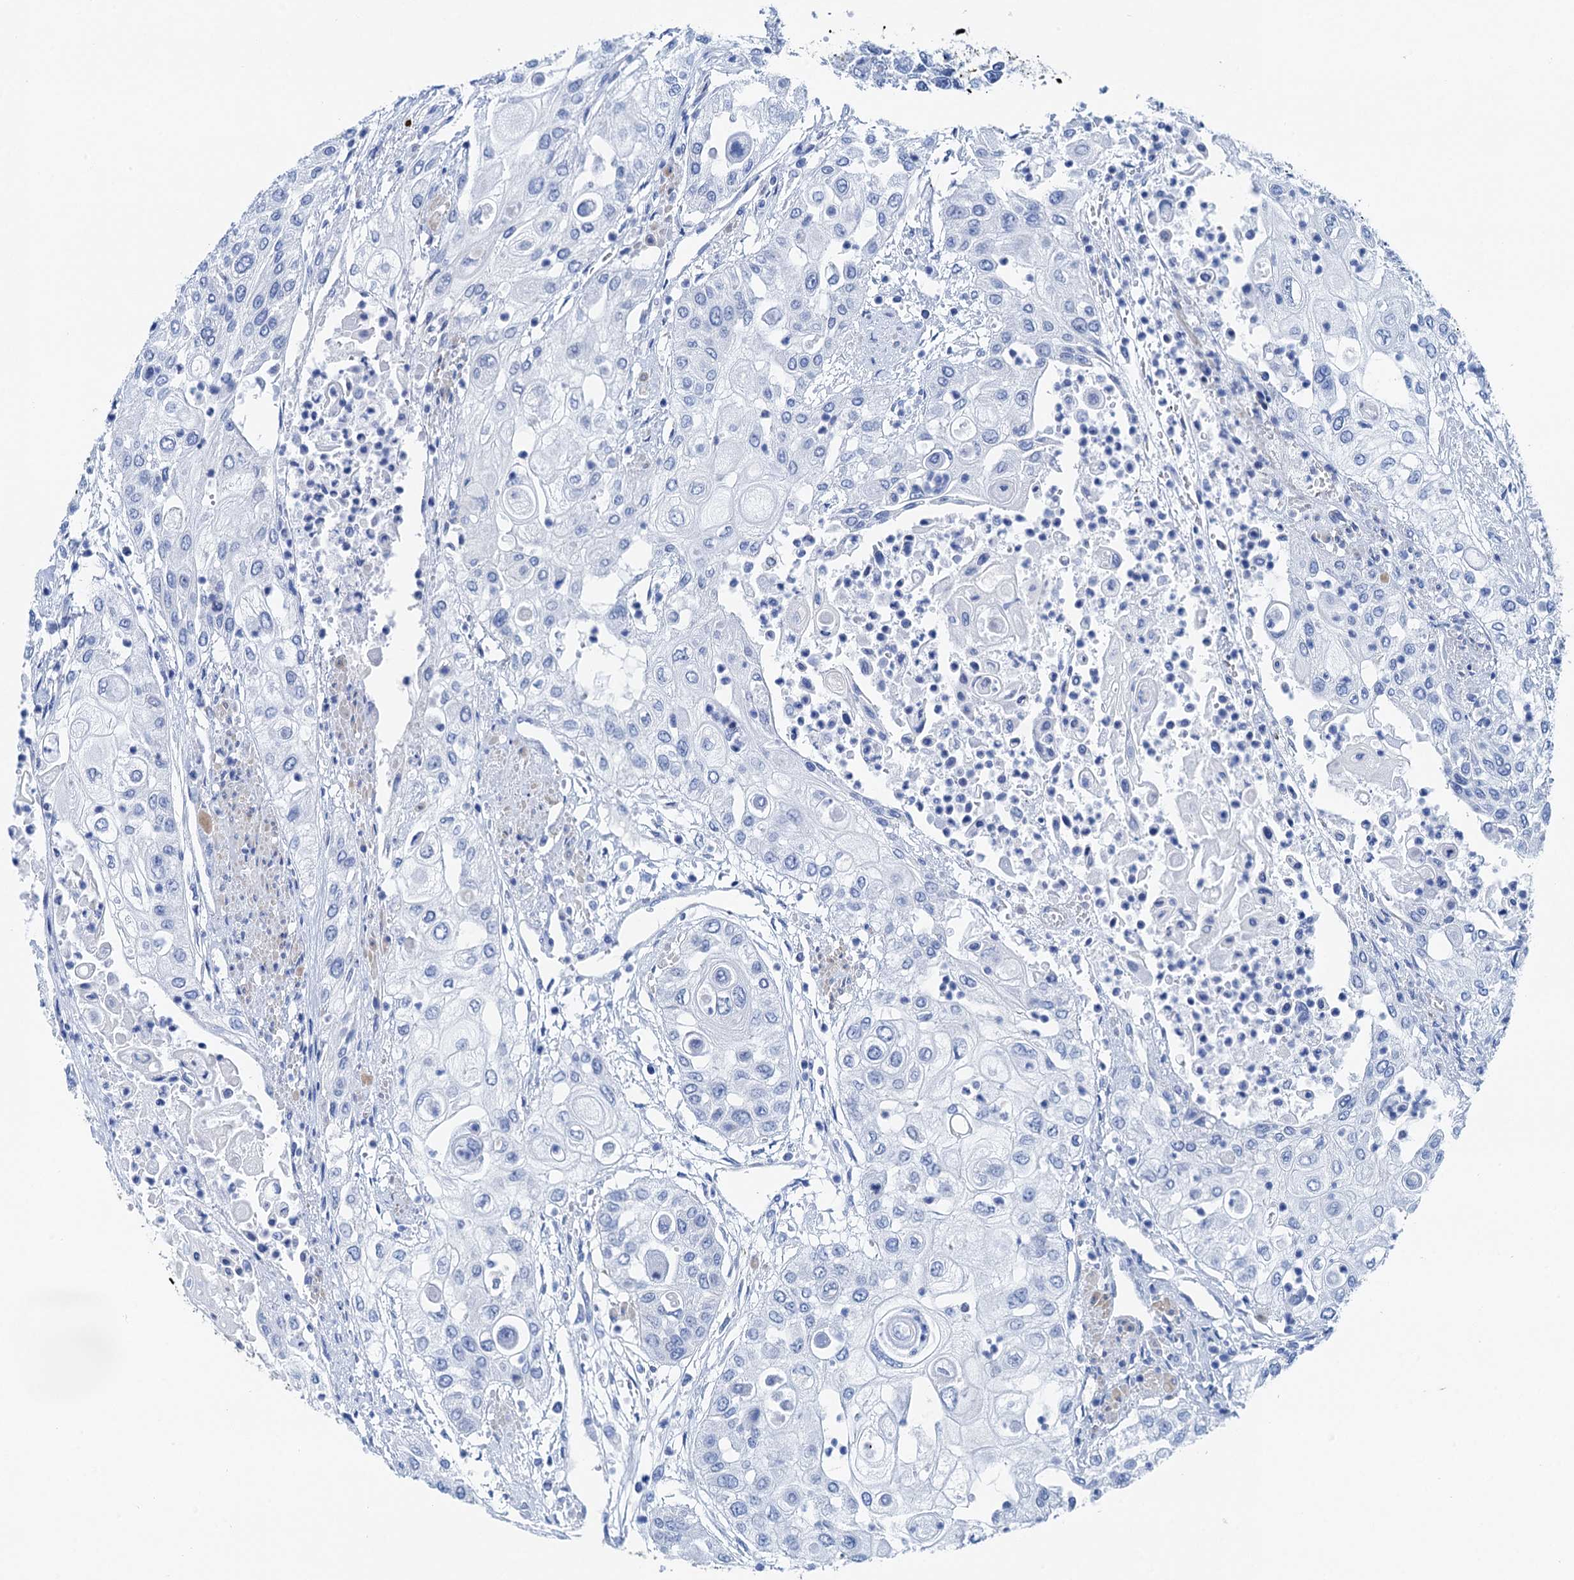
{"staining": {"intensity": "negative", "quantity": "none", "location": "none"}, "tissue": "urothelial cancer", "cell_type": "Tumor cells", "image_type": "cancer", "snomed": [{"axis": "morphology", "description": "Urothelial carcinoma, High grade"}, {"axis": "topography", "description": "Urinary bladder"}], "caption": "Micrograph shows no protein expression in tumor cells of urothelial cancer tissue. (DAB (3,3'-diaminobenzidine) immunohistochemistry, high magnification).", "gene": "NLRP10", "patient": {"sex": "female", "age": 79}}